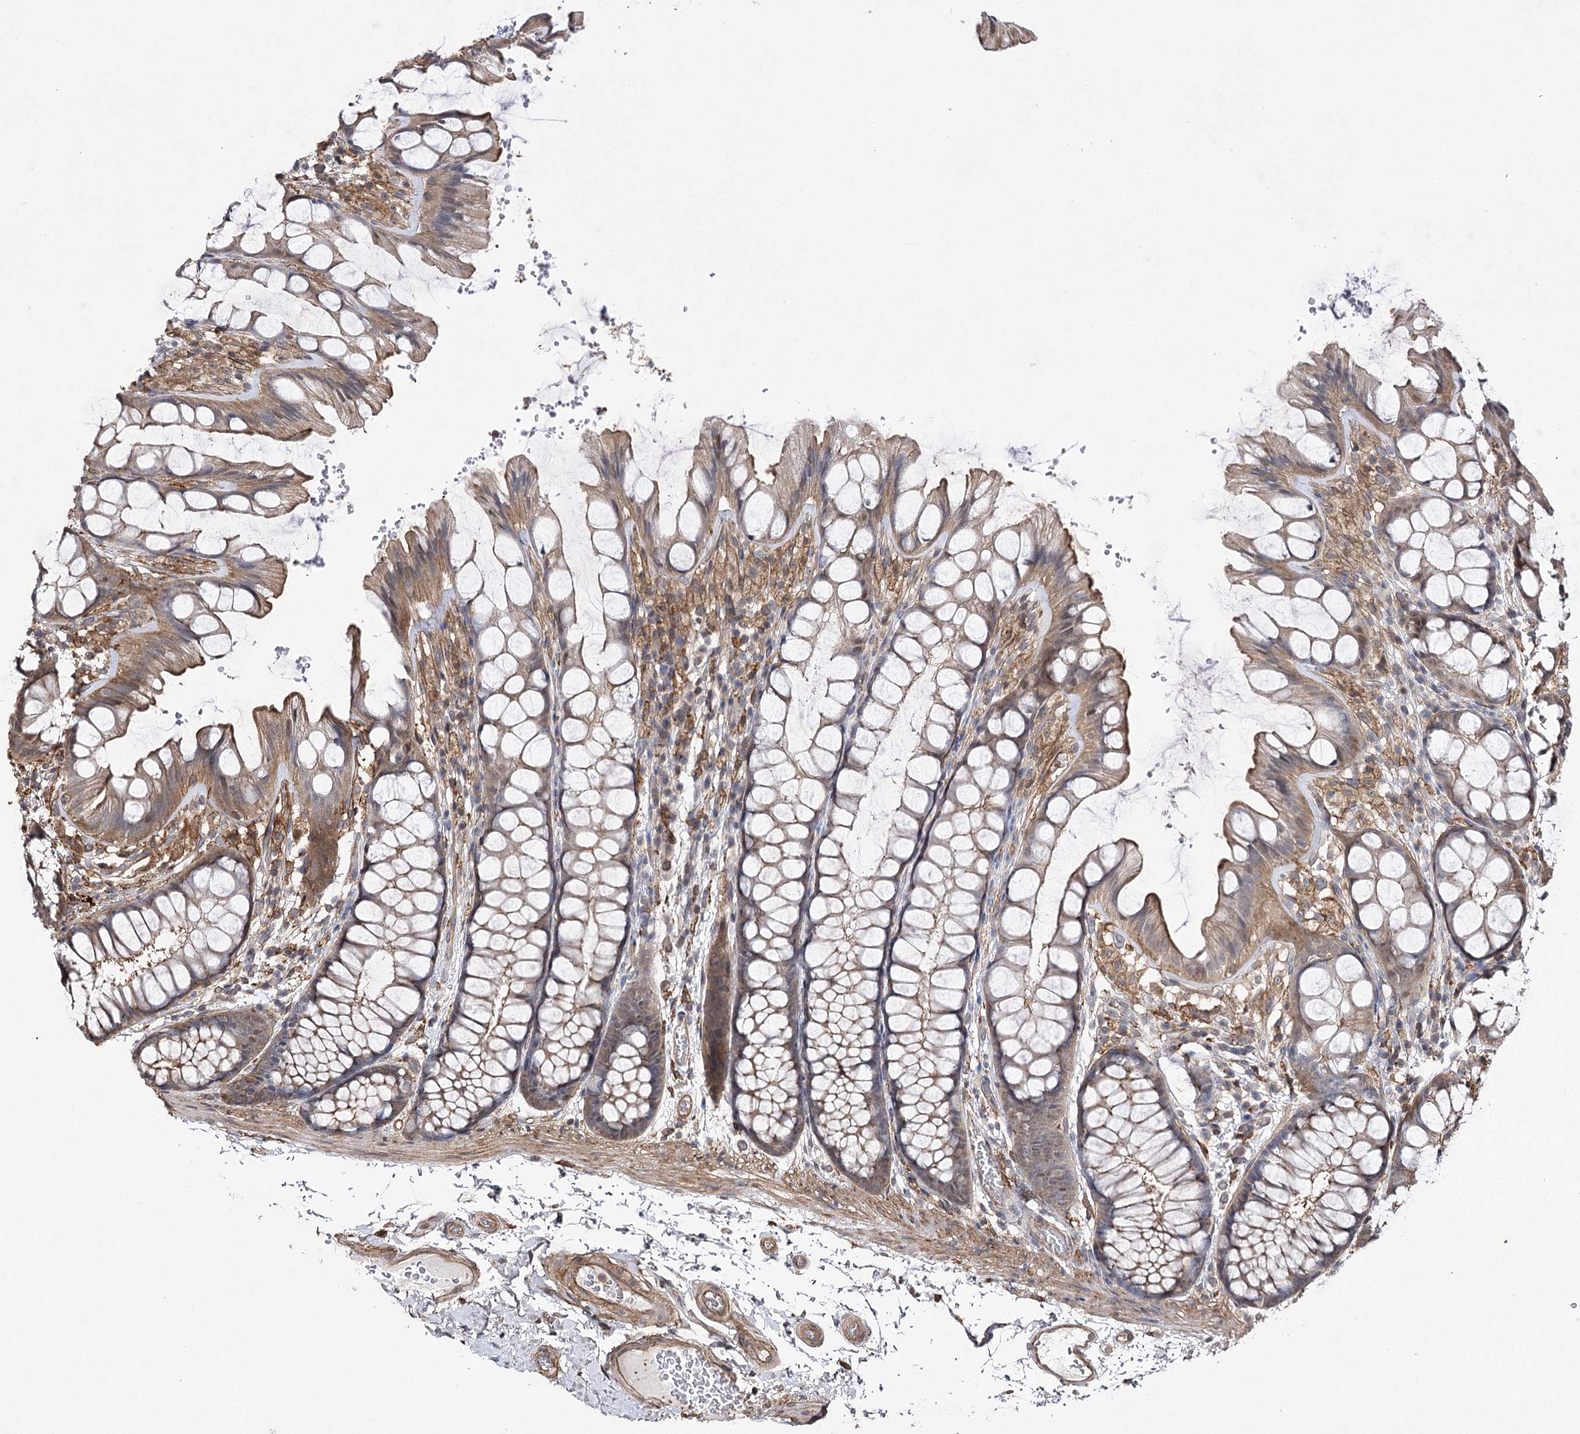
{"staining": {"intensity": "moderate", "quantity": "25%-75%", "location": "cytoplasmic/membranous"}, "tissue": "colon", "cell_type": "Endothelial cells", "image_type": "normal", "snomed": [{"axis": "morphology", "description": "Normal tissue, NOS"}, {"axis": "topography", "description": "Colon"}], "caption": "Immunohistochemical staining of normal human colon displays 25%-75% levels of moderate cytoplasmic/membranous protein staining in approximately 25%-75% of endothelial cells.", "gene": "OBSL1", "patient": {"sex": "male", "age": 47}}